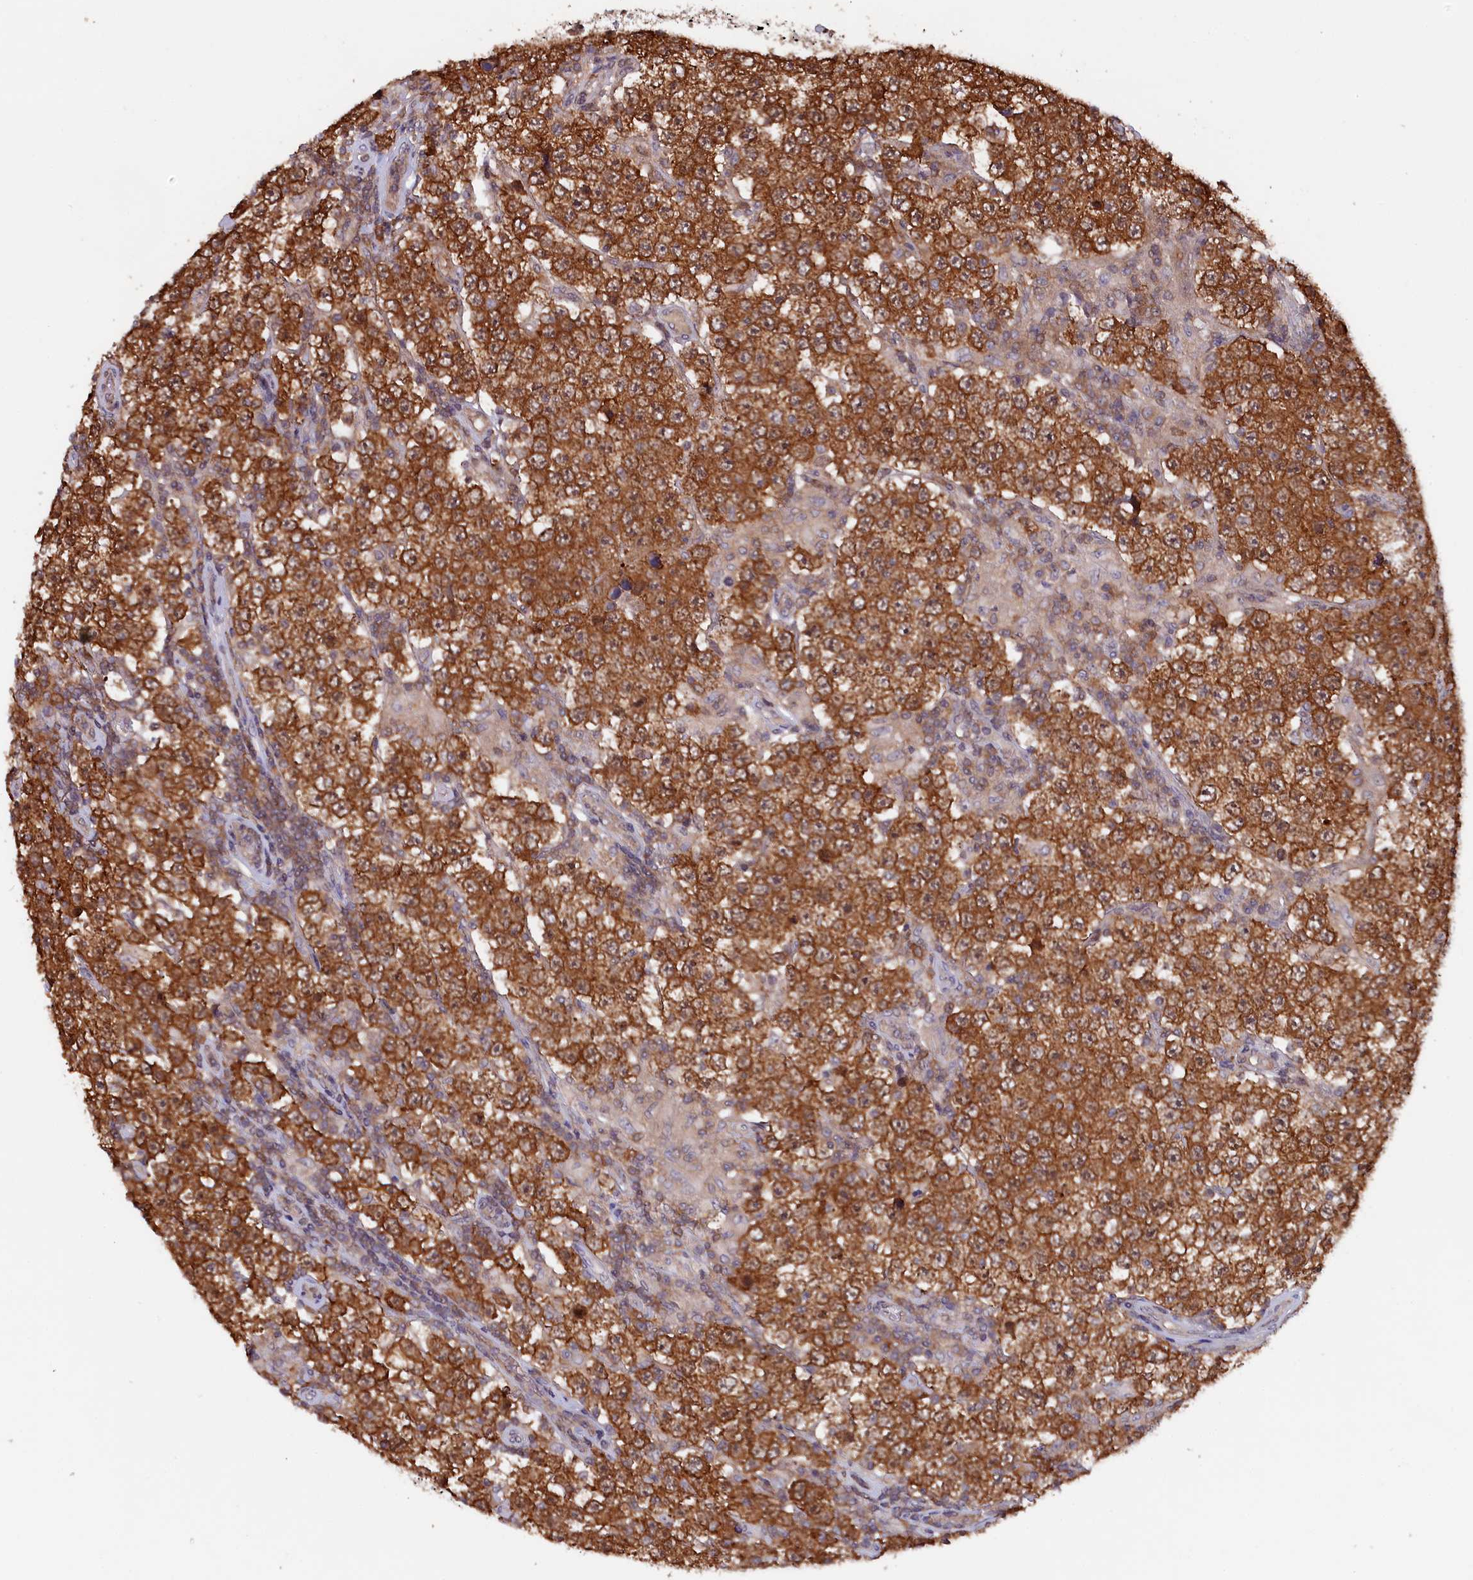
{"staining": {"intensity": "strong", "quantity": ">75%", "location": "cytoplasmic/membranous"}, "tissue": "testis cancer", "cell_type": "Tumor cells", "image_type": "cancer", "snomed": [{"axis": "morphology", "description": "Normal tissue, NOS"}, {"axis": "morphology", "description": "Urothelial carcinoma, High grade"}, {"axis": "morphology", "description": "Seminoma, NOS"}, {"axis": "morphology", "description": "Carcinoma, Embryonal, NOS"}, {"axis": "topography", "description": "Urinary bladder"}, {"axis": "topography", "description": "Testis"}], "caption": "DAB immunohistochemical staining of testis cancer (seminoma) displays strong cytoplasmic/membranous protein expression in about >75% of tumor cells.", "gene": "JPT2", "patient": {"sex": "male", "age": 41}}